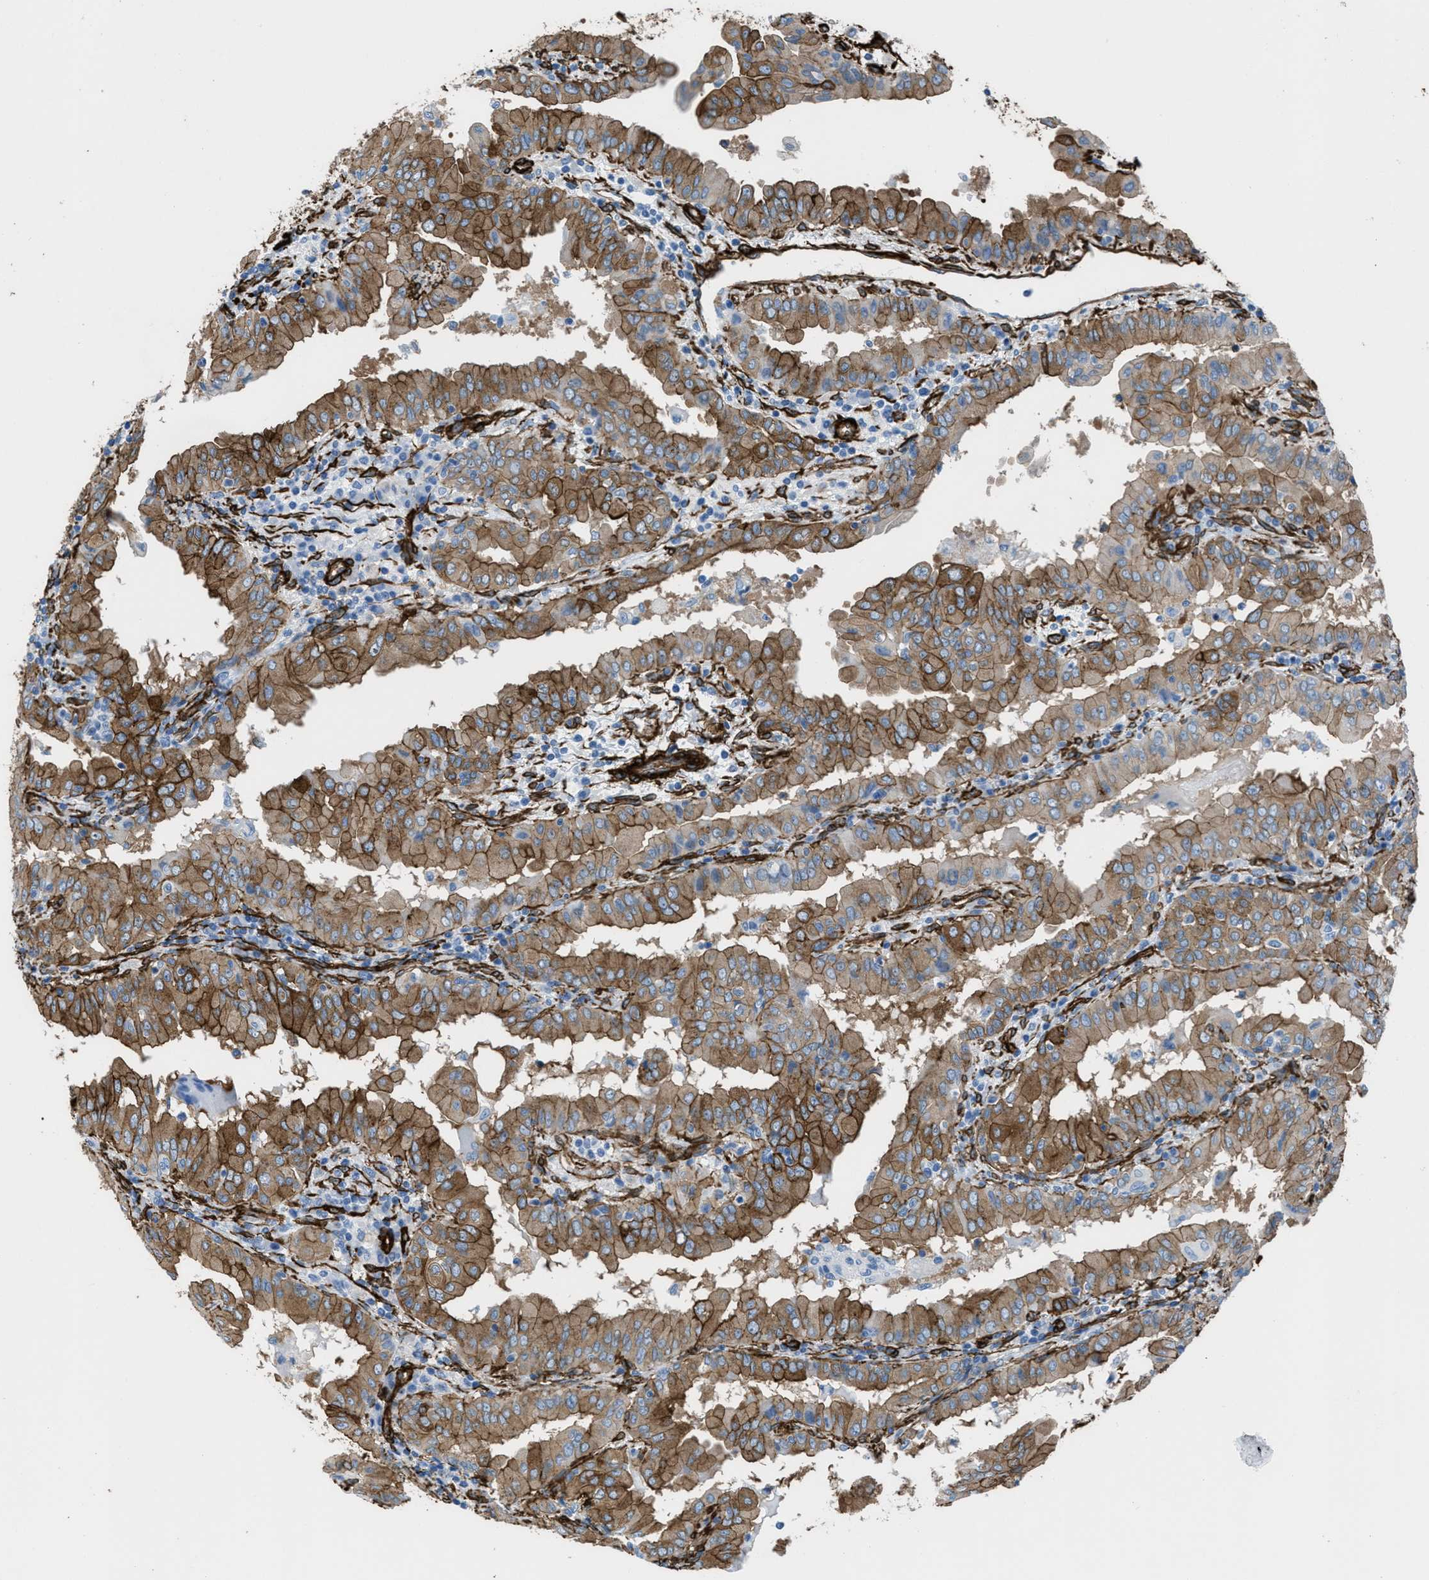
{"staining": {"intensity": "moderate", "quantity": ">75%", "location": "cytoplasmic/membranous"}, "tissue": "thyroid cancer", "cell_type": "Tumor cells", "image_type": "cancer", "snomed": [{"axis": "morphology", "description": "Papillary adenocarcinoma, NOS"}, {"axis": "topography", "description": "Thyroid gland"}], "caption": "Immunohistochemical staining of thyroid cancer demonstrates medium levels of moderate cytoplasmic/membranous protein staining in about >75% of tumor cells.", "gene": "CALD1", "patient": {"sex": "male", "age": 33}}